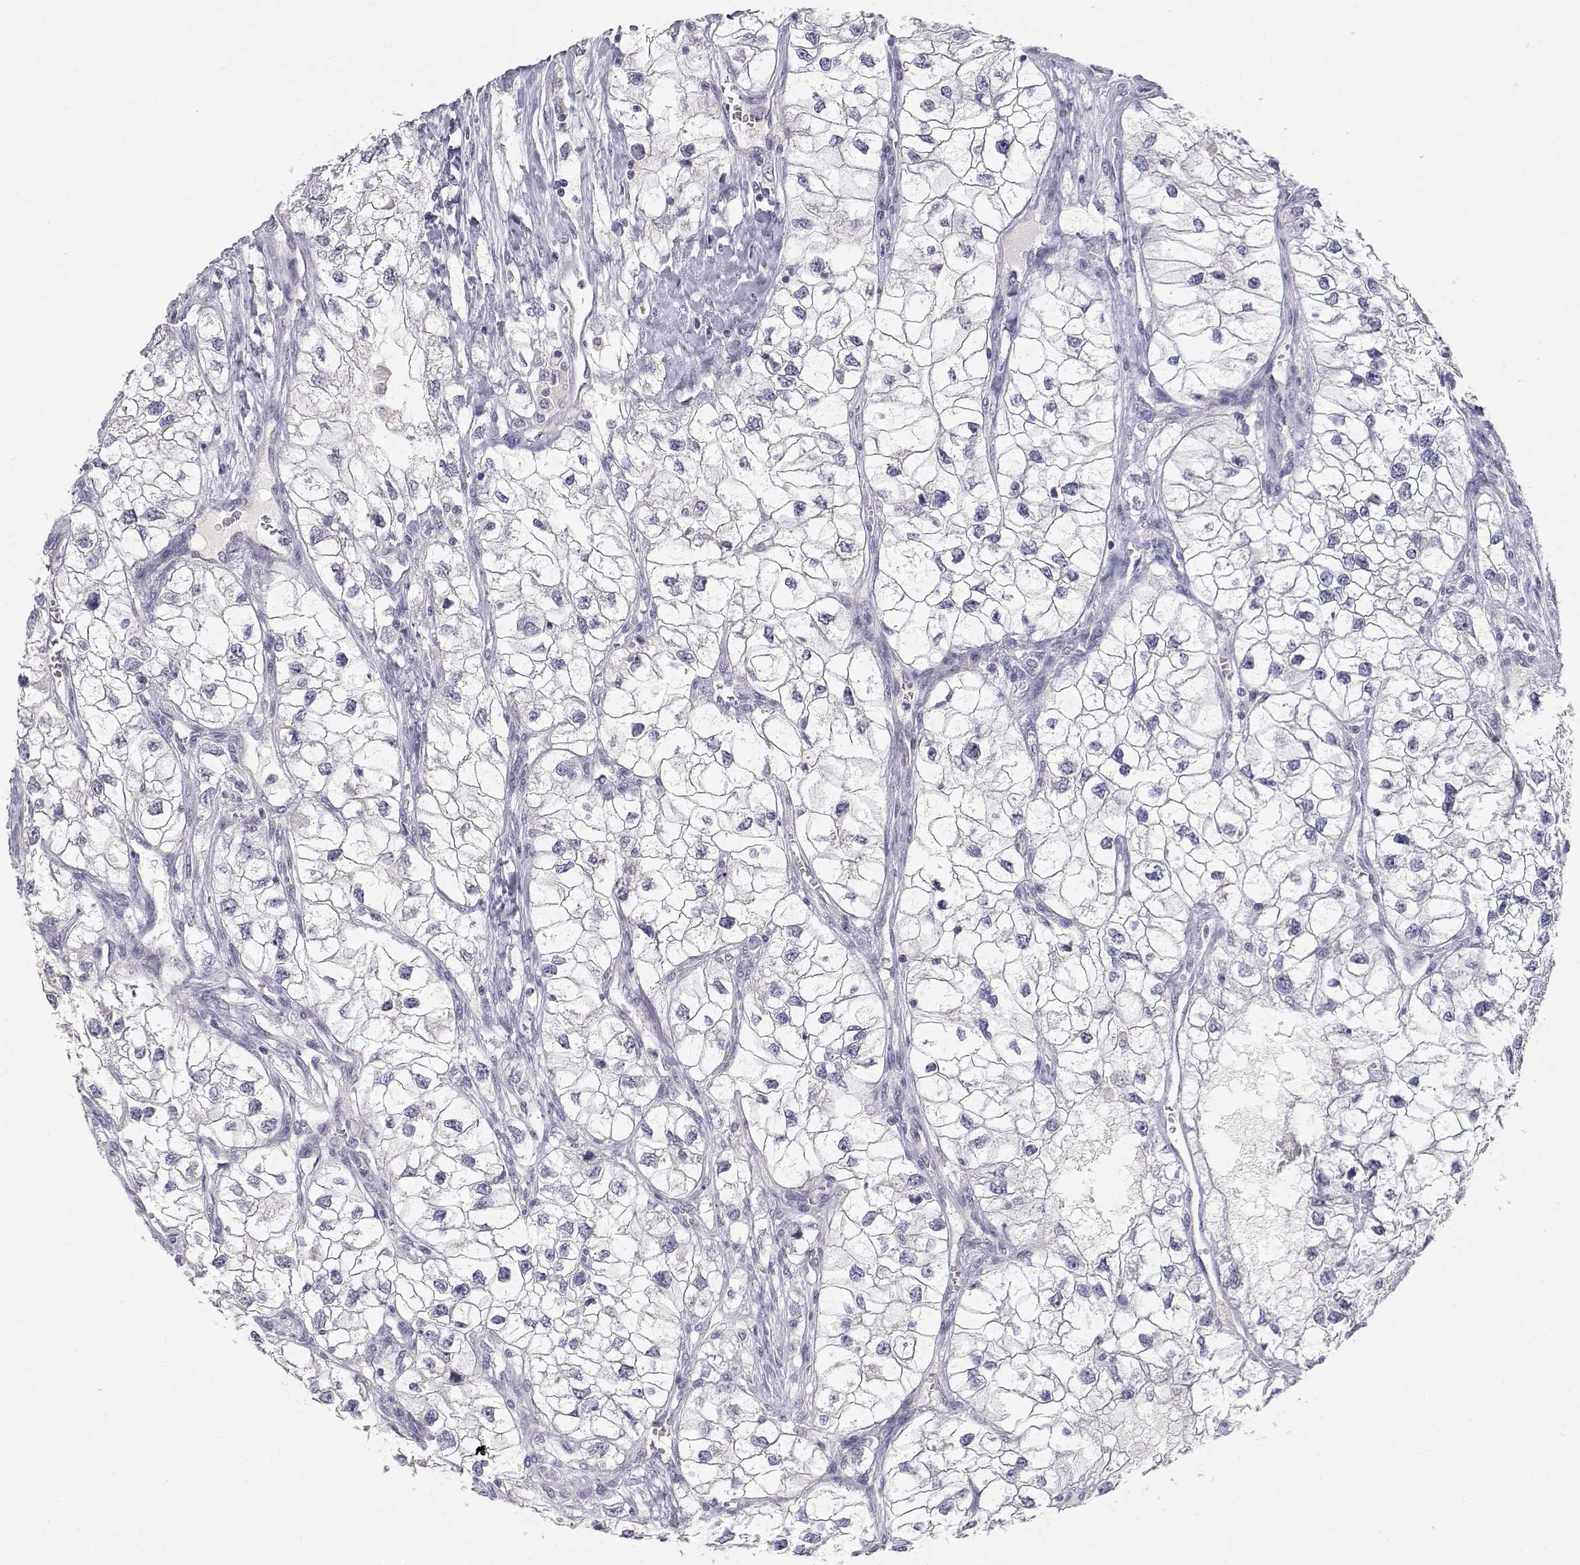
{"staining": {"intensity": "negative", "quantity": "none", "location": "none"}, "tissue": "renal cancer", "cell_type": "Tumor cells", "image_type": "cancer", "snomed": [{"axis": "morphology", "description": "Adenocarcinoma, NOS"}, {"axis": "topography", "description": "Kidney"}], "caption": "DAB (3,3'-diaminobenzidine) immunohistochemical staining of renal adenocarcinoma shows no significant staining in tumor cells. The staining was performed using DAB (3,3'-diaminobenzidine) to visualize the protein expression in brown, while the nuclei were stained in blue with hematoxylin (Magnification: 20x).", "gene": "ADA", "patient": {"sex": "male", "age": 59}}